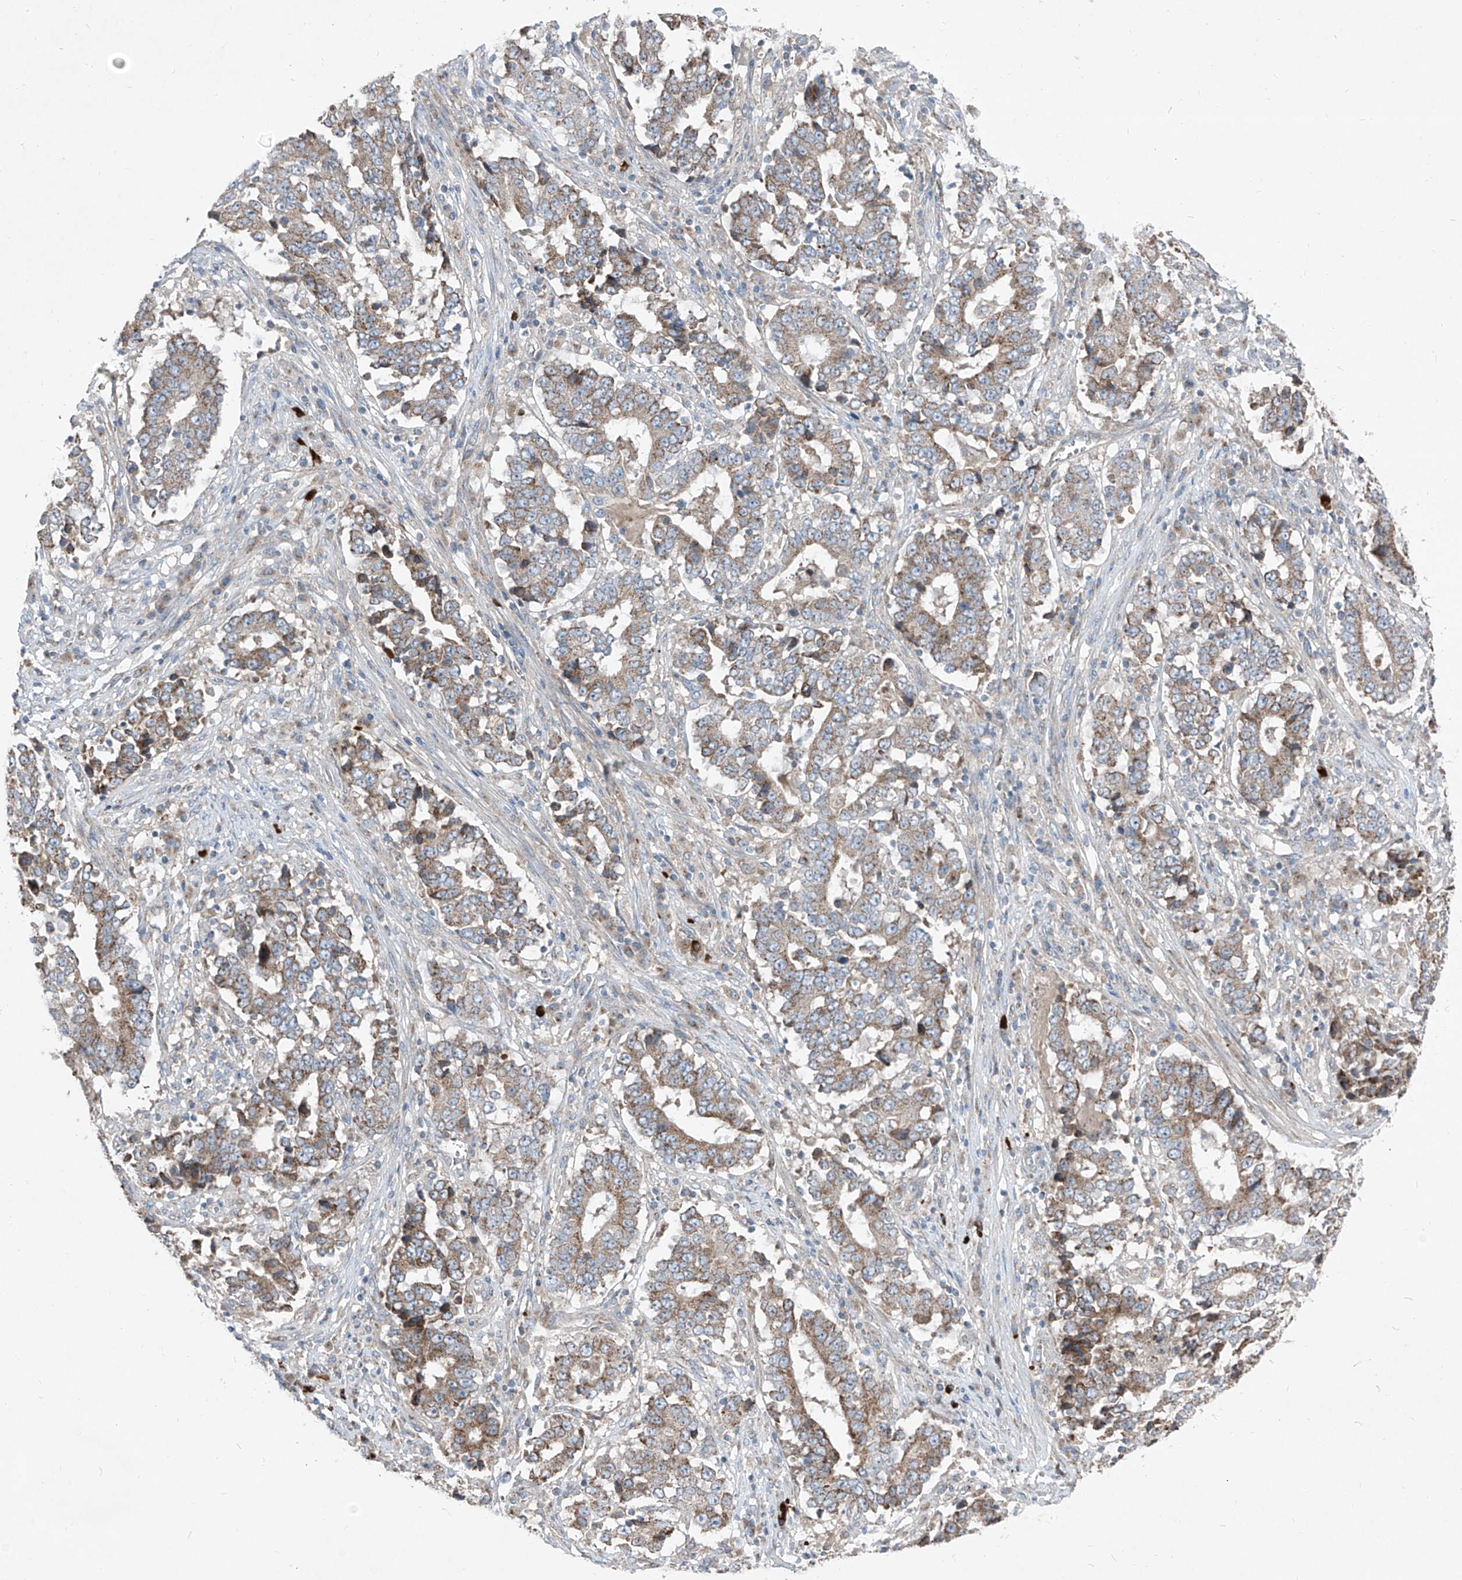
{"staining": {"intensity": "moderate", "quantity": "25%-75%", "location": "cytoplasmic/membranous"}, "tissue": "stomach cancer", "cell_type": "Tumor cells", "image_type": "cancer", "snomed": [{"axis": "morphology", "description": "Adenocarcinoma, NOS"}, {"axis": "topography", "description": "Stomach"}], "caption": "Adenocarcinoma (stomach) stained for a protein reveals moderate cytoplasmic/membranous positivity in tumor cells. Immunohistochemistry stains the protein of interest in brown and the nuclei are stained blue.", "gene": "ABCD3", "patient": {"sex": "male", "age": 59}}